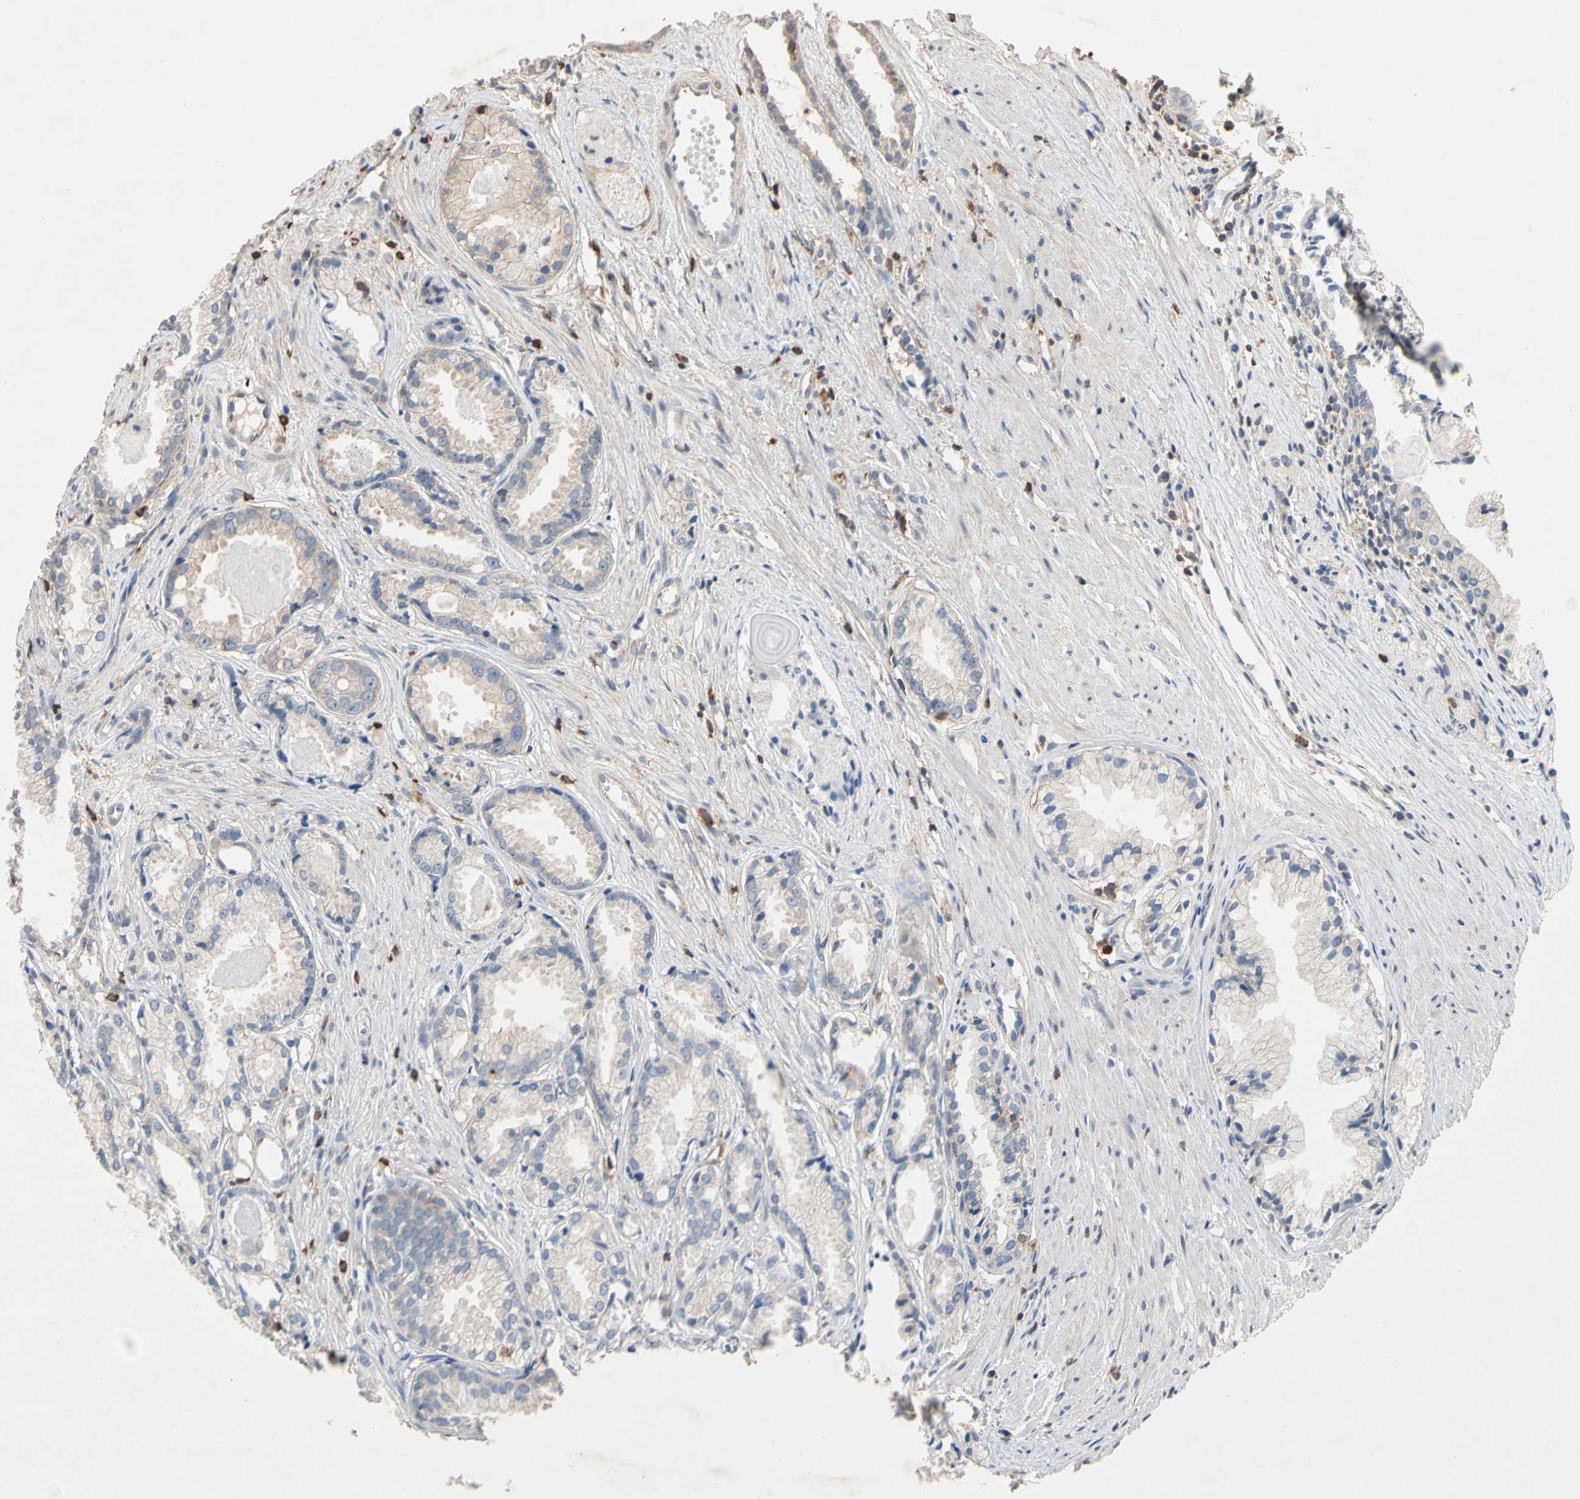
{"staining": {"intensity": "negative", "quantity": "none", "location": "none"}, "tissue": "prostate cancer", "cell_type": "Tumor cells", "image_type": "cancer", "snomed": [{"axis": "morphology", "description": "Adenocarcinoma, Low grade"}, {"axis": "topography", "description": "Prostate"}], "caption": "A micrograph of prostate cancer (low-grade adenocarcinoma) stained for a protein displays no brown staining in tumor cells.", "gene": "MAP3K10", "patient": {"sex": "male", "age": 72}}